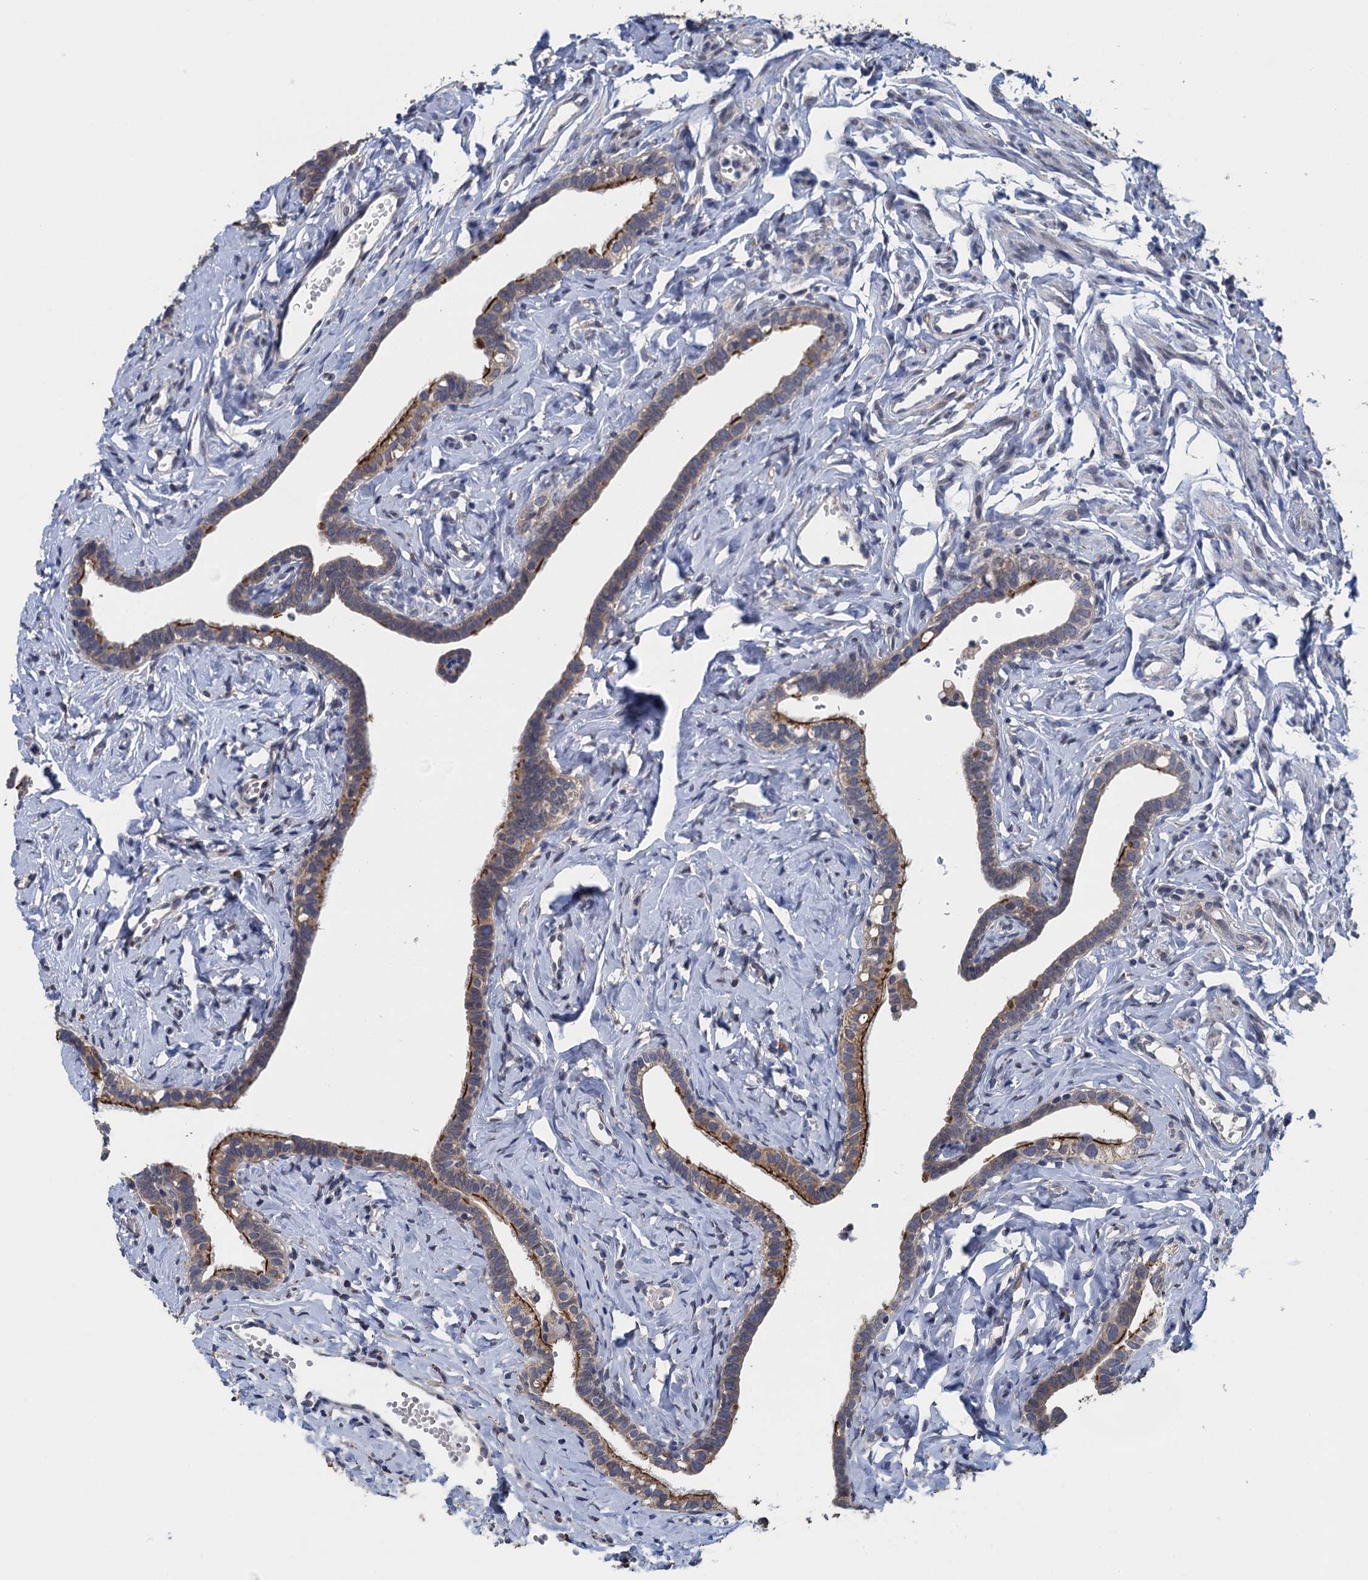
{"staining": {"intensity": "strong", "quantity": "25%-75%", "location": "cytoplasmic/membranous"}, "tissue": "fallopian tube", "cell_type": "Glandular cells", "image_type": "normal", "snomed": [{"axis": "morphology", "description": "Normal tissue, NOS"}, {"axis": "topography", "description": "Fallopian tube"}], "caption": "The image demonstrates immunohistochemical staining of normal fallopian tube. There is strong cytoplasmic/membranous positivity is identified in about 25%-75% of glandular cells. (DAB (3,3'-diaminobenzidine) IHC with brightfield microscopy, high magnification).", "gene": "CTU2", "patient": {"sex": "female", "age": 66}}